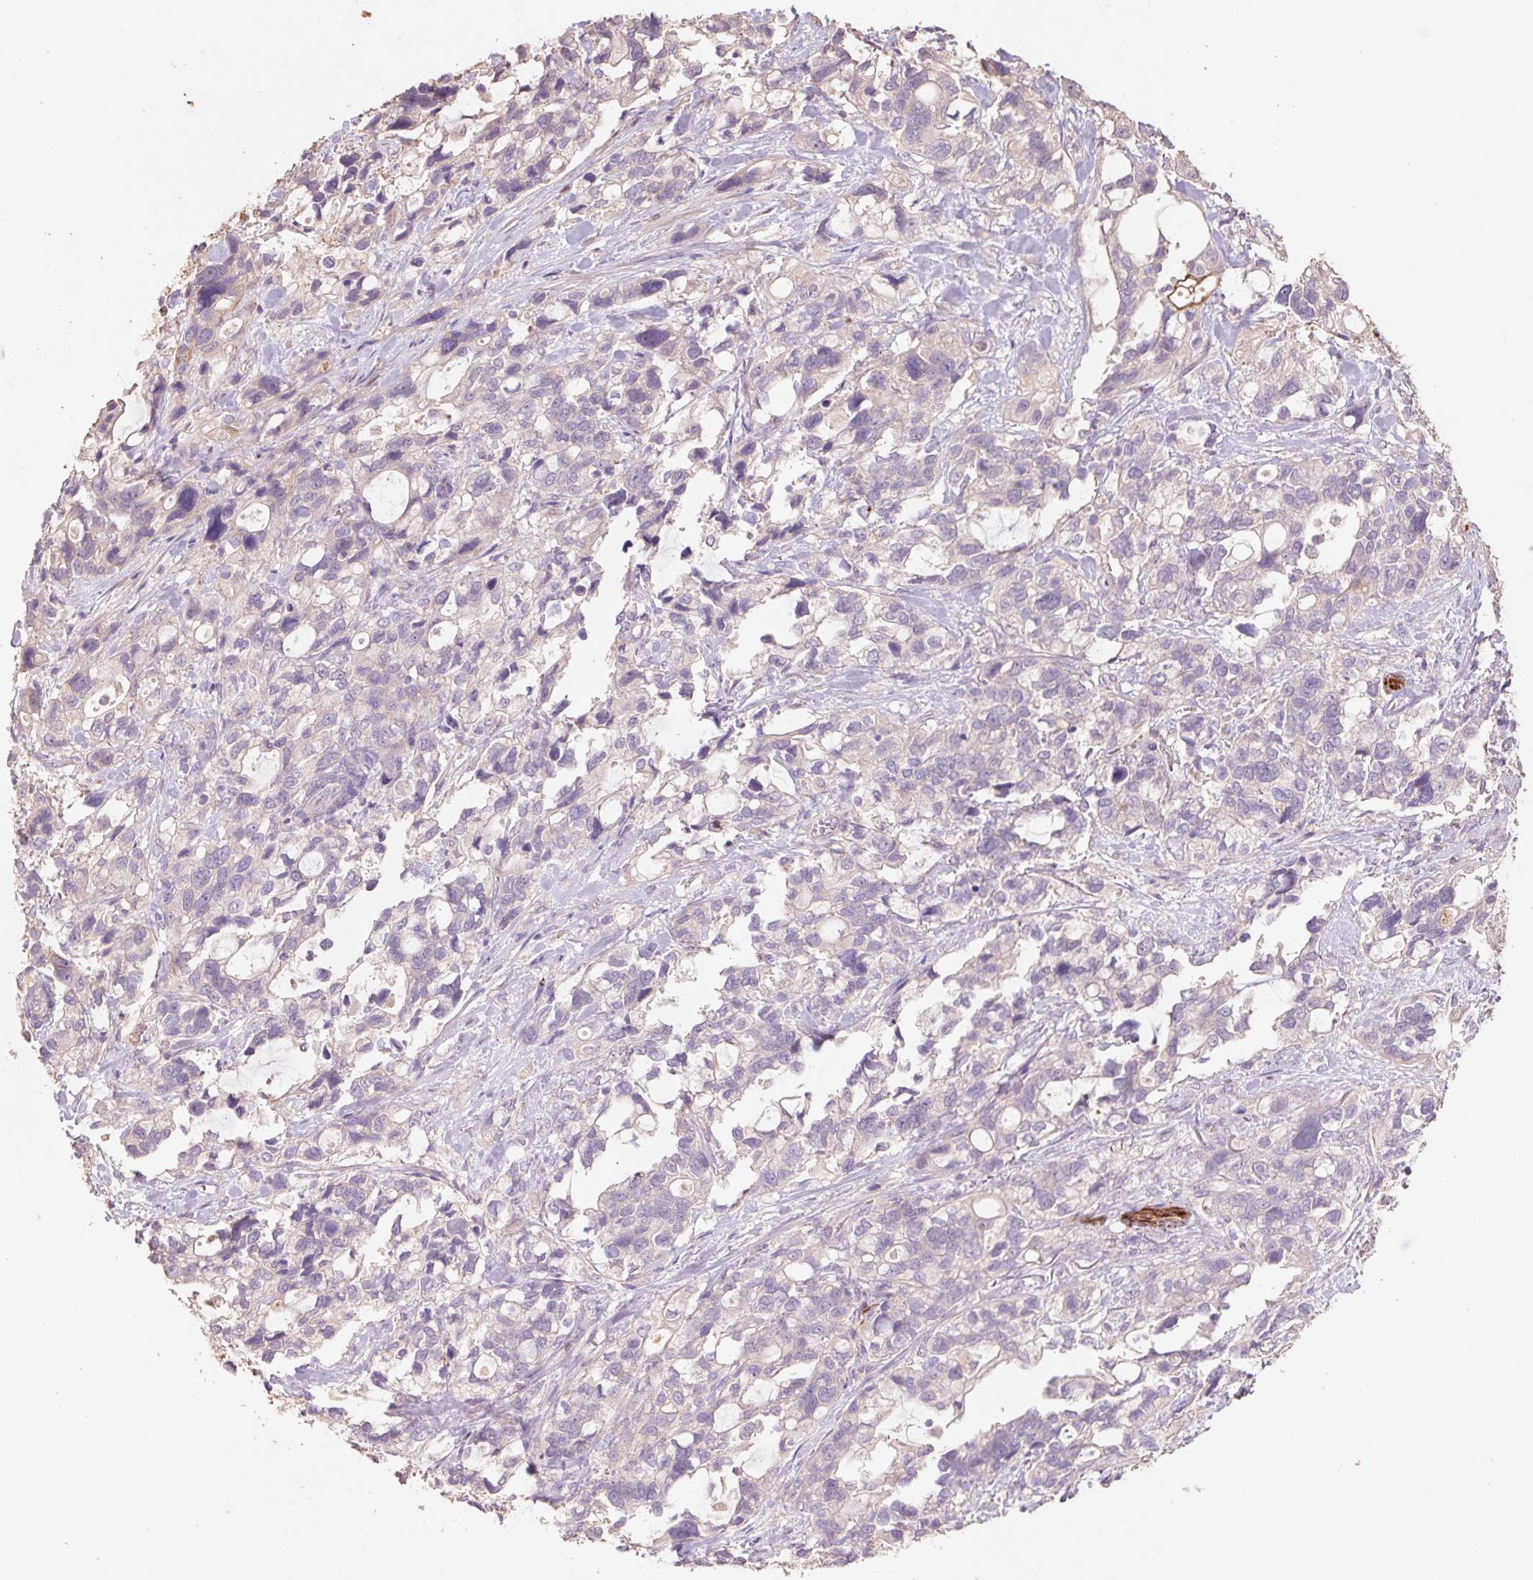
{"staining": {"intensity": "negative", "quantity": "none", "location": "none"}, "tissue": "stomach cancer", "cell_type": "Tumor cells", "image_type": "cancer", "snomed": [{"axis": "morphology", "description": "Adenocarcinoma, NOS"}, {"axis": "topography", "description": "Stomach, upper"}], "caption": "Tumor cells show no significant staining in adenocarcinoma (stomach).", "gene": "GRM2", "patient": {"sex": "female", "age": 81}}